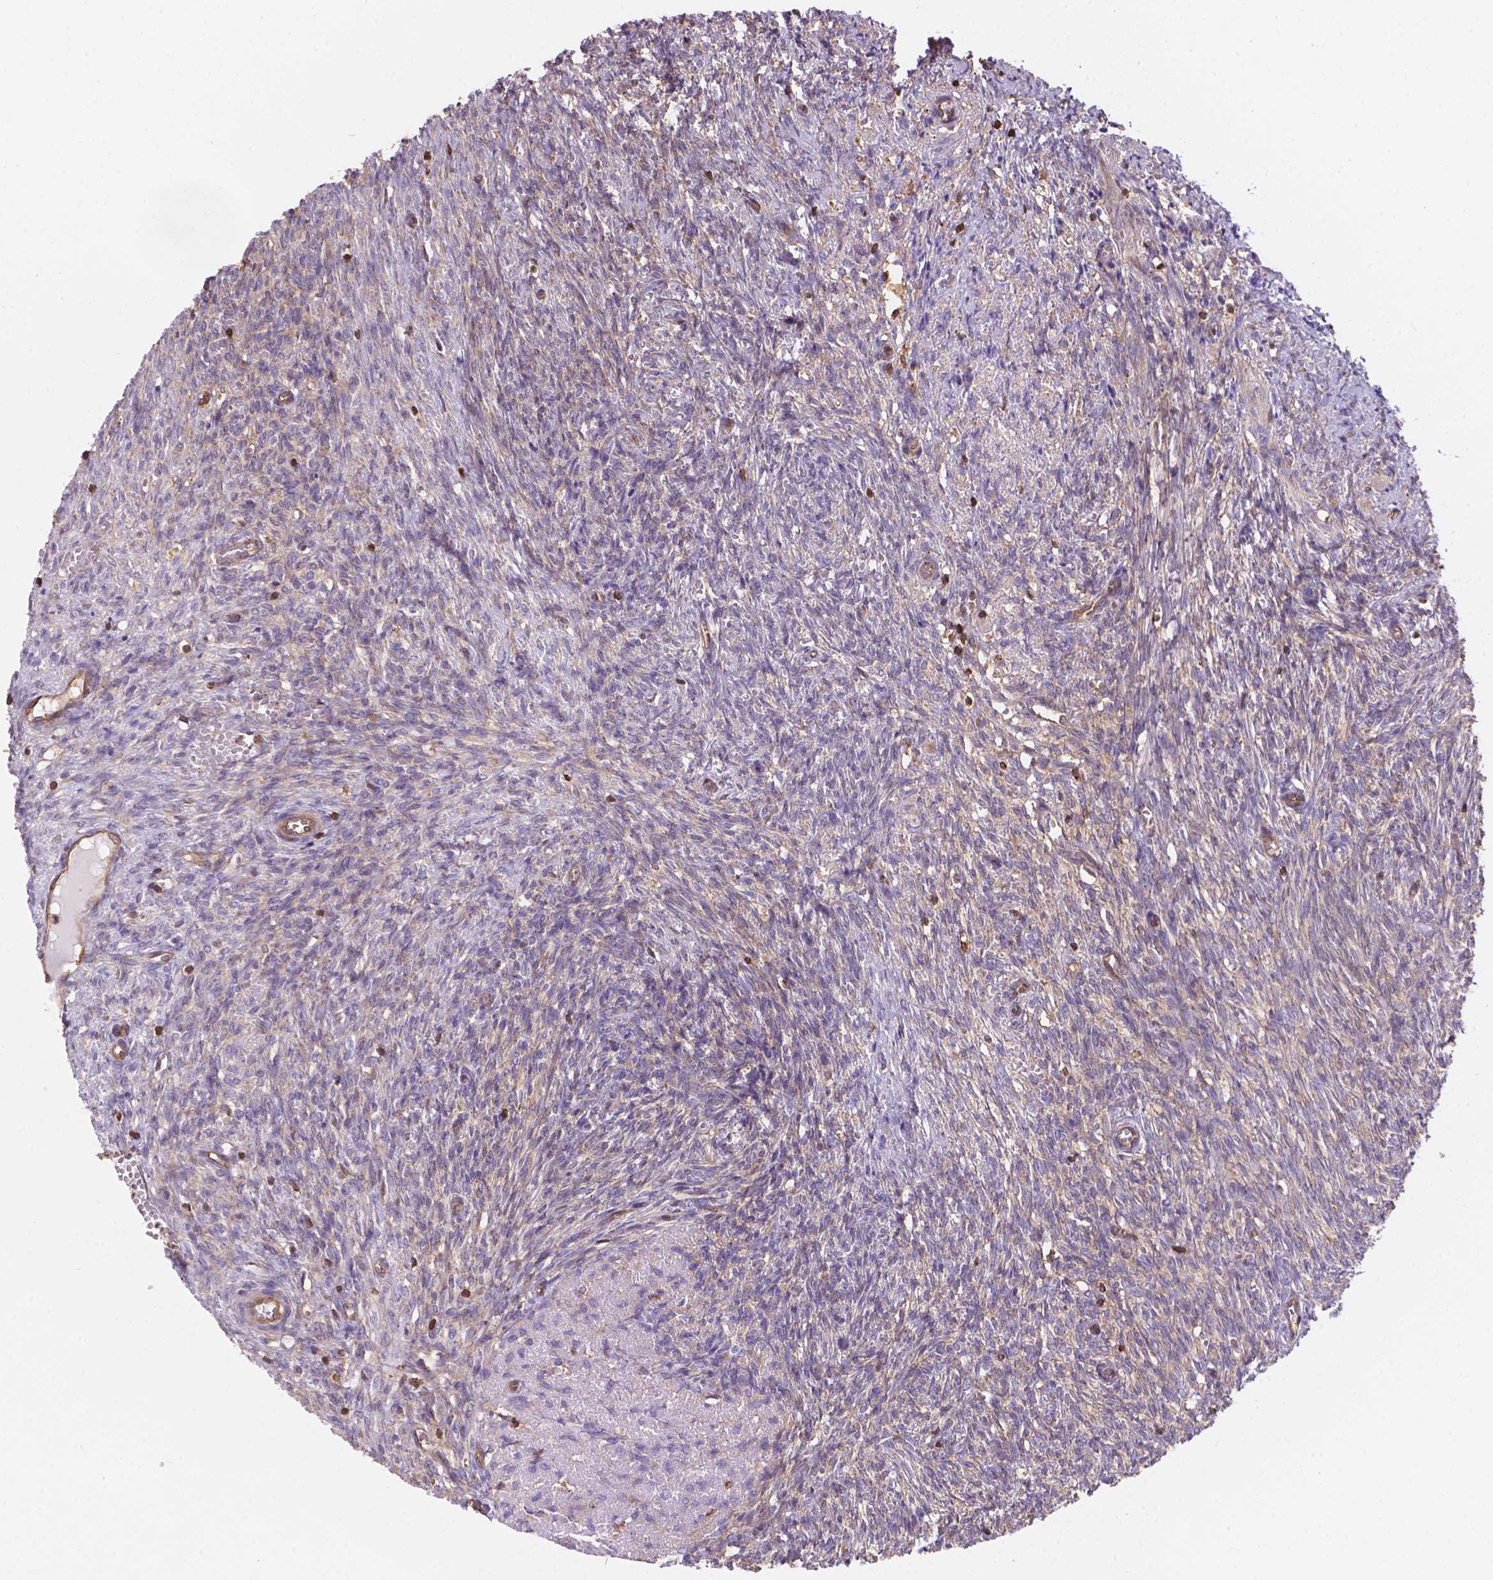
{"staining": {"intensity": "negative", "quantity": "none", "location": "none"}, "tissue": "ovary", "cell_type": "Ovarian stroma cells", "image_type": "normal", "snomed": [{"axis": "morphology", "description": "Normal tissue, NOS"}, {"axis": "topography", "description": "Ovary"}], "caption": "High power microscopy histopathology image of an immunohistochemistry image of normal ovary, revealing no significant expression in ovarian stroma cells.", "gene": "DMWD", "patient": {"sex": "female", "age": 46}}